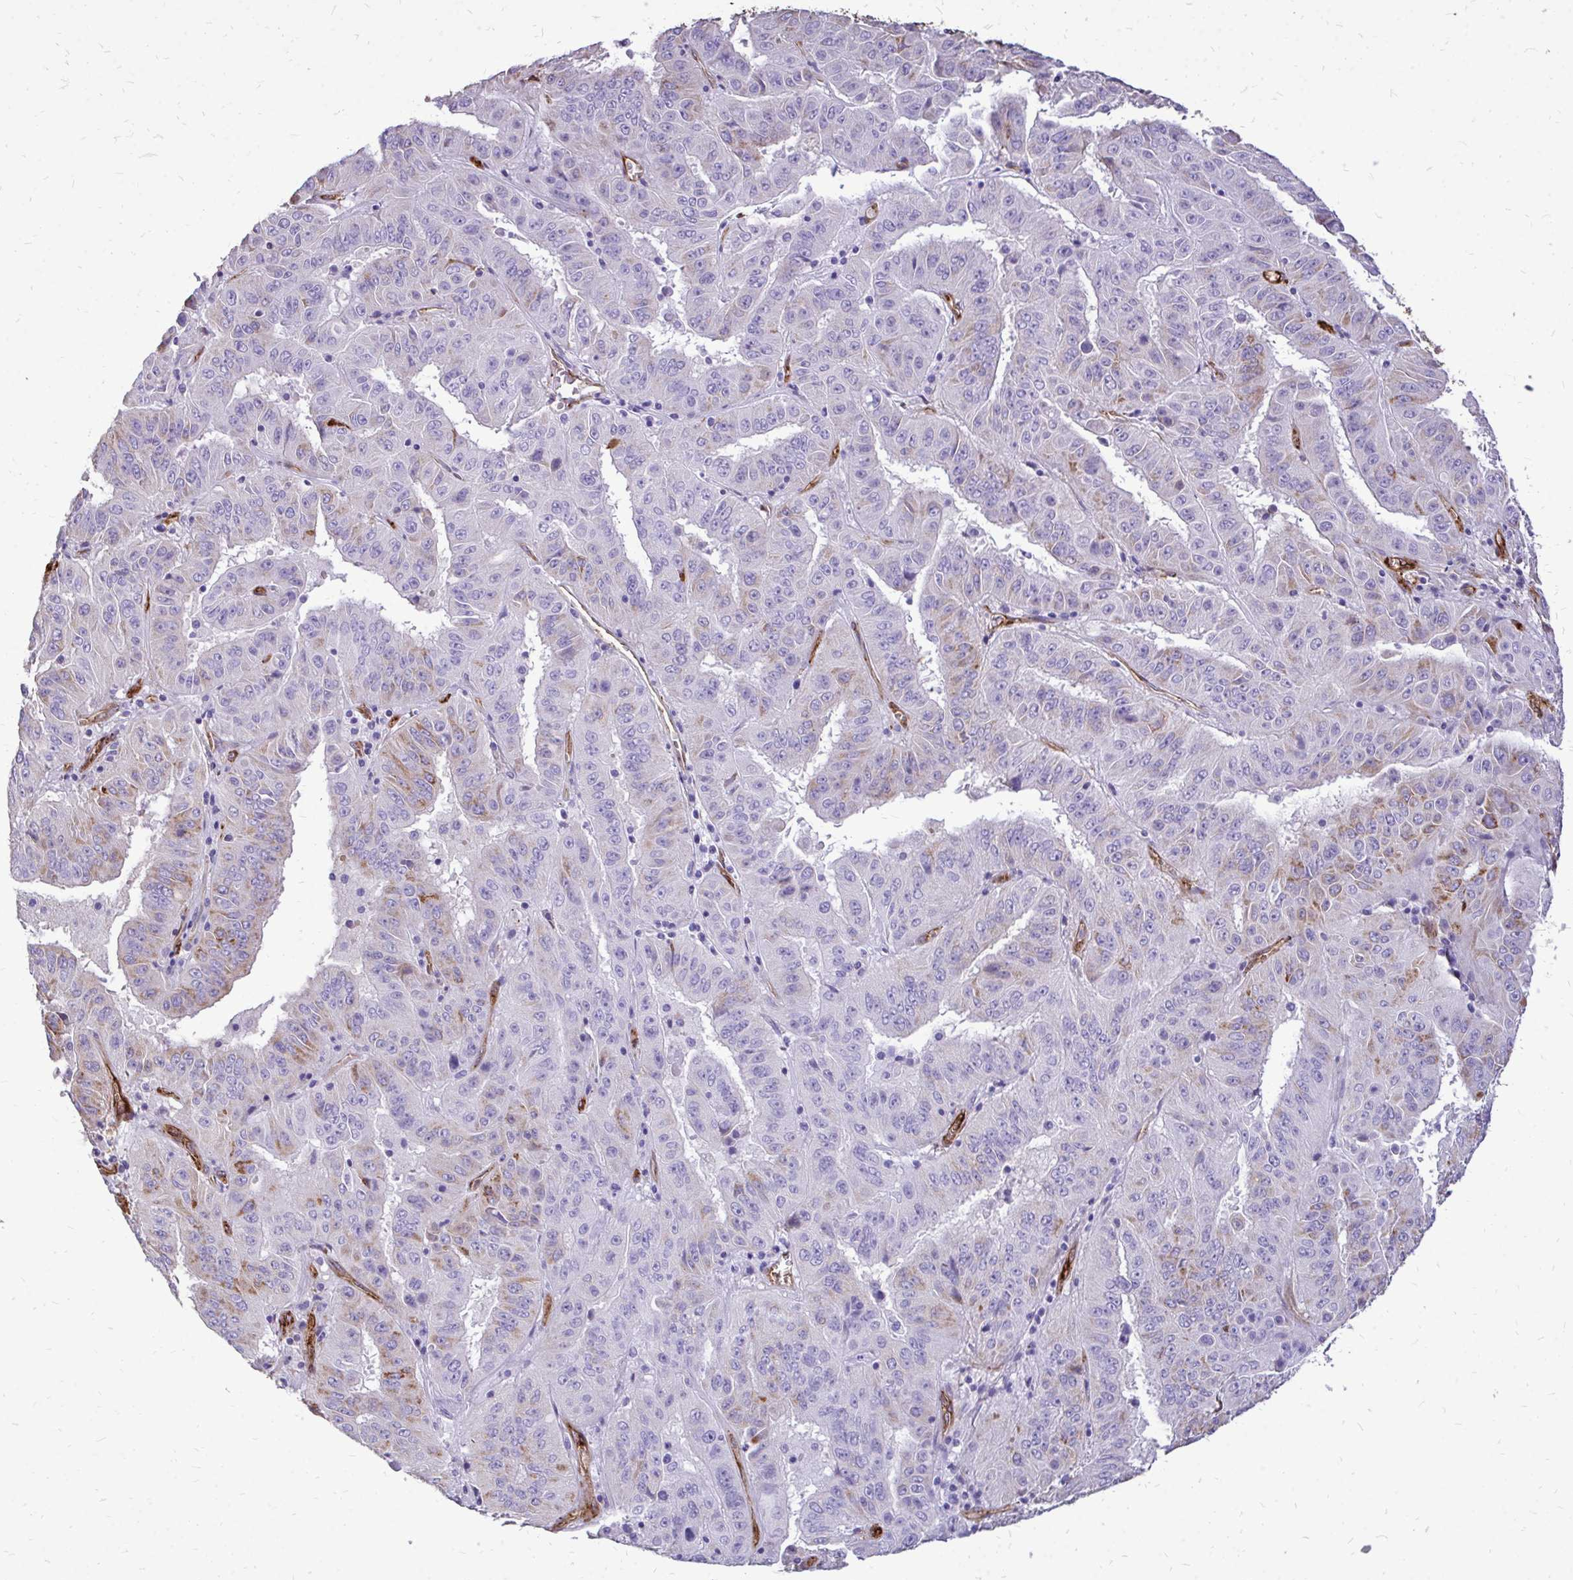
{"staining": {"intensity": "moderate", "quantity": "<25%", "location": "cytoplasmic/membranous"}, "tissue": "pancreatic cancer", "cell_type": "Tumor cells", "image_type": "cancer", "snomed": [{"axis": "morphology", "description": "Adenocarcinoma, NOS"}, {"axis": "topography", "description": "Pancreas"}], "caption": "DAB immunohistochemical staining of human pancreatic adenocarcinoma exhibits moderate cytoplasmic/membranous protein positivity in about <25% of tumor cells.", "gene": "MARCKSL1", "patient": {"sex": "male", "age": 63}}